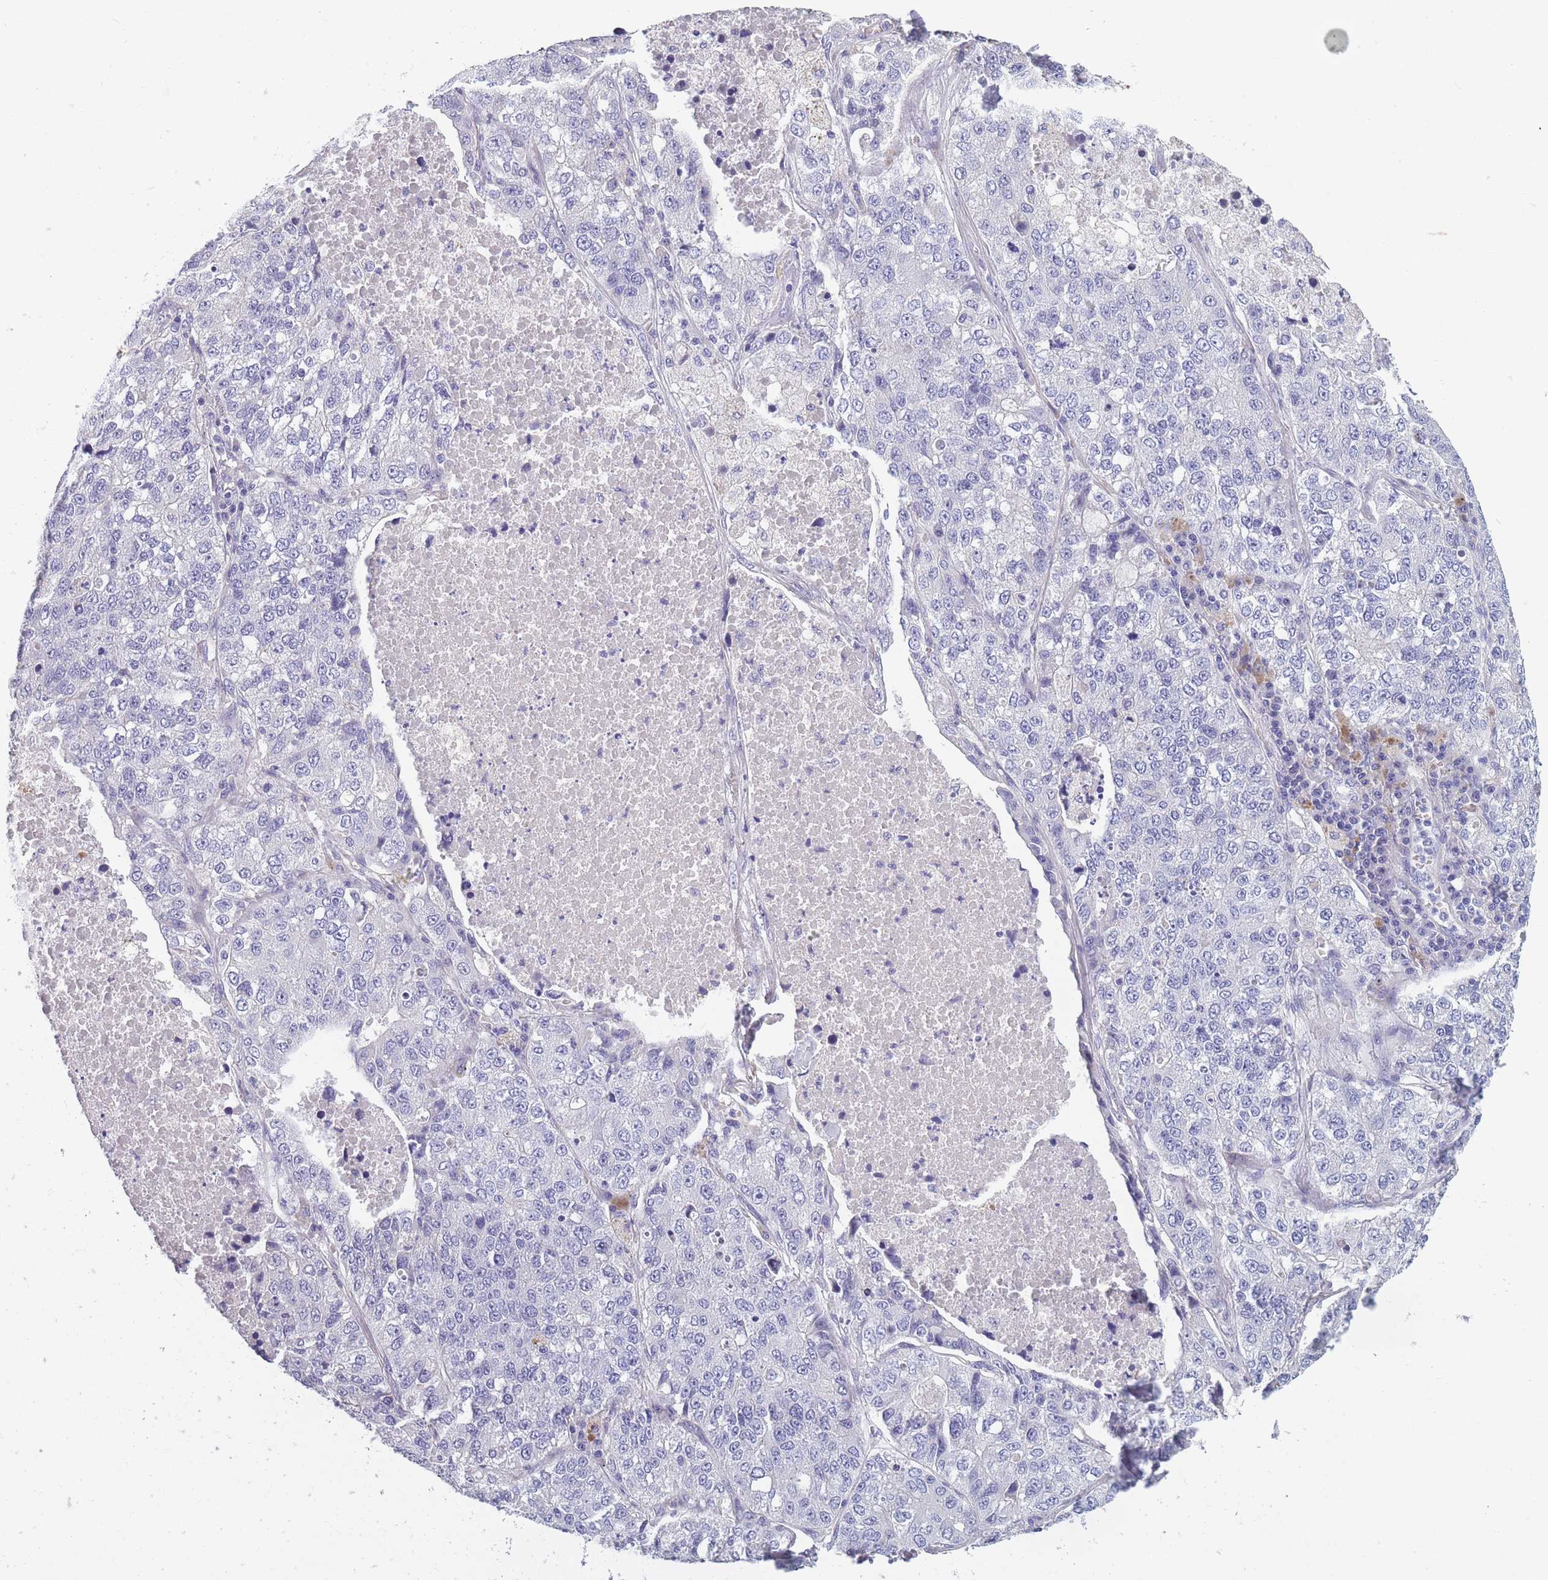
{"staining": {"intensity": "negative", "quantity": "none", "location": "none"}, "tissue": "lung cancer", "cell_type": "Tumor cells", "image_type": "cancer", "snomed": [{"axis": "morphology", "description": "Adenocarcinoma, NOS"}, {"axis": "topography", "description": "Lung"}], "caption": "Immunohistochemistry image of neoplastic tissue: human lung cancer stained with DAB demonstrates no significant protein expression in tumor cells.", "gene": "OR4C5", "patient": {"sex": "male", "age": 49}}